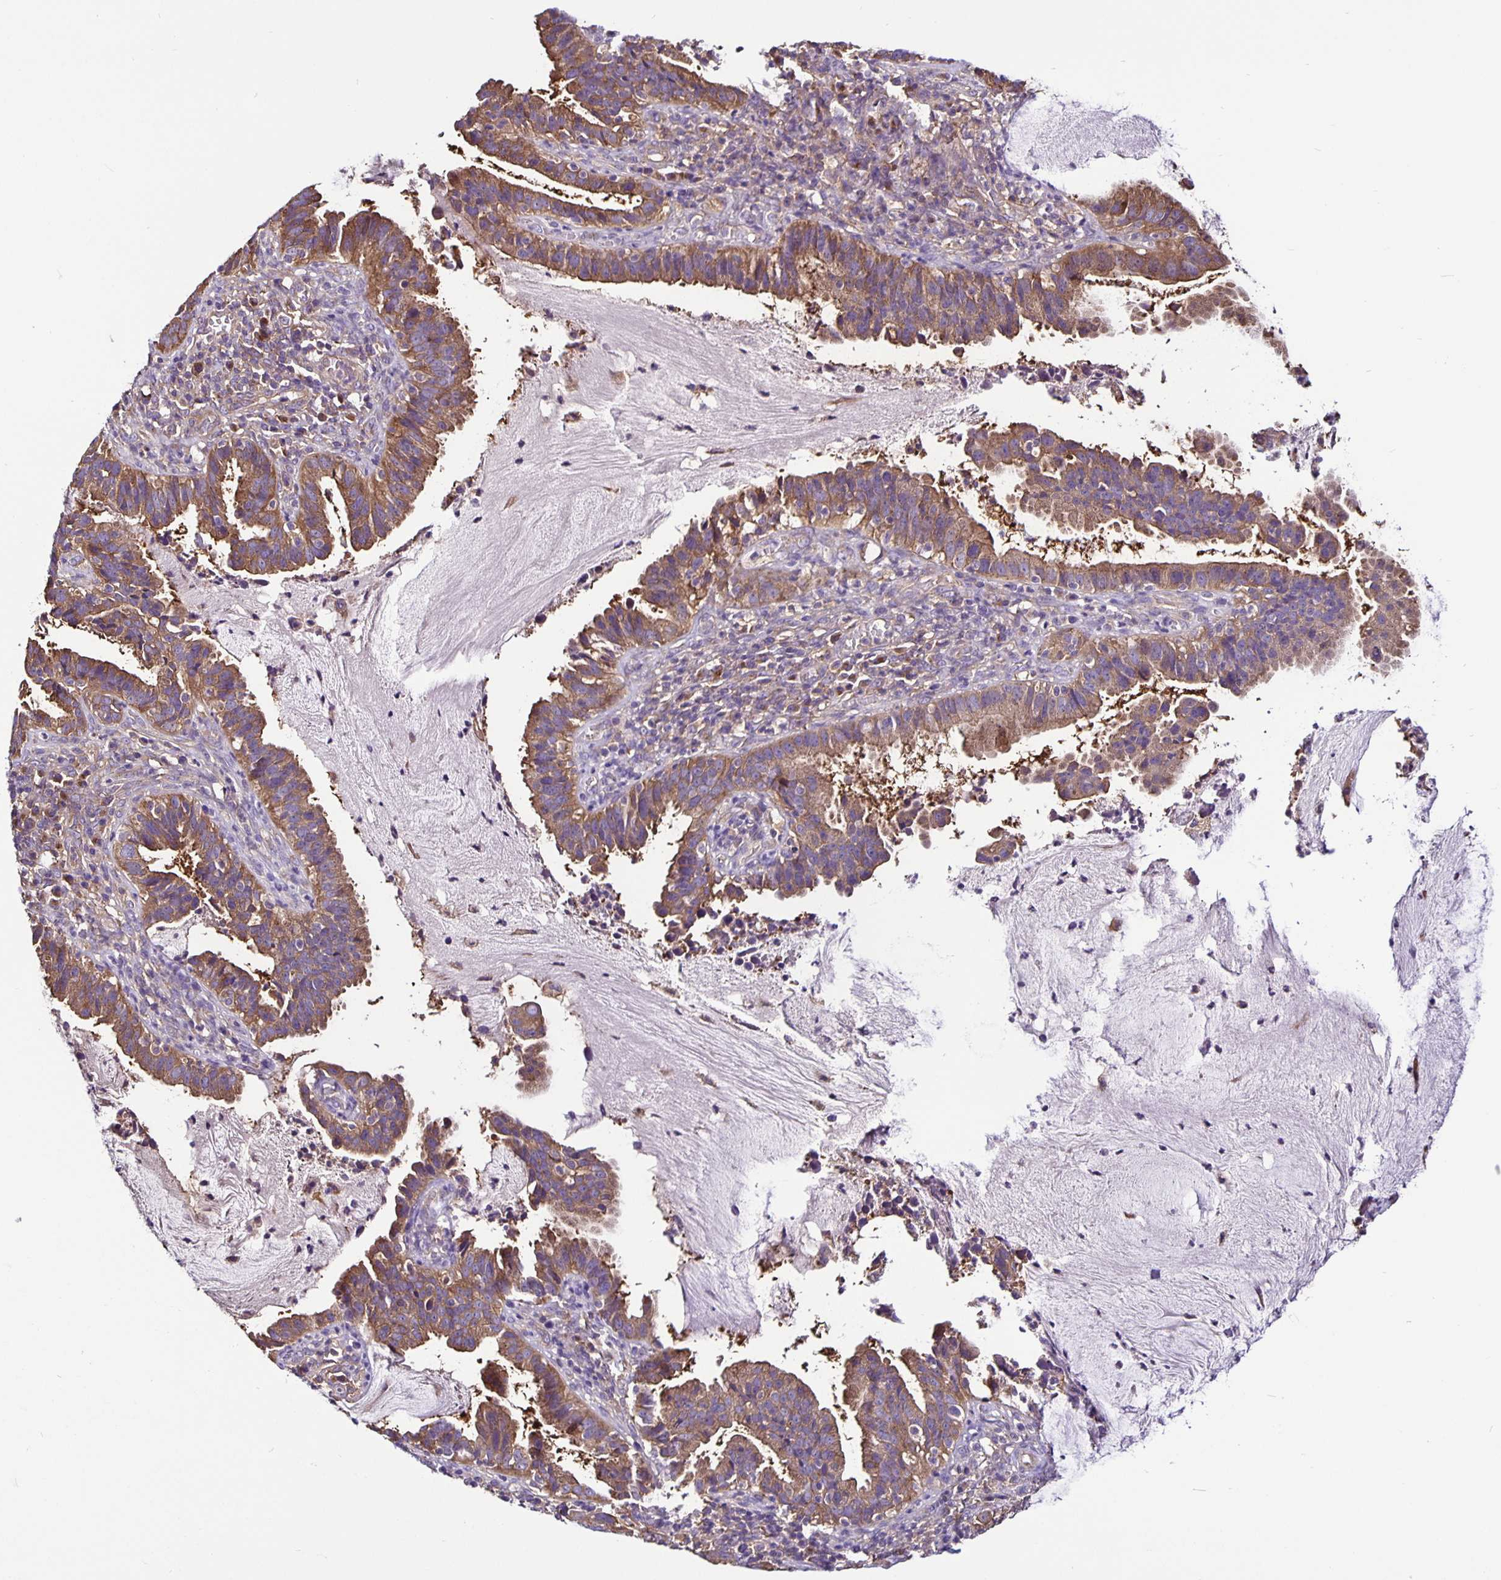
{"staining": {"intensity": "moderate", "quantity": ">75%", "location": "cytoplasmic/membranous"}, "tissue": "cervical cancer", "cell_type": "Tumor cells", "image_type": "cancer", "snomed": [{"axis": "morphology", "description": "Adenocarcinoma, NOS"}, {"axis": "topography", "description": "Cervix"}], "caption": "DAB (3,3'-diaminobenzidine) immunohistochemical staining of cervical cancer (adenocarcinoma) shows moderate cytoplasmic/membranous protein expression in about >75% of tumor cells. (Stains: DAB (3,3'-diaminobenzidine) in brown, nuclei in blue, Microscopy: brightfield microscopy at high magnification).", "gene": "SNX5", "patient": {"sex": "female", "age": 34}}